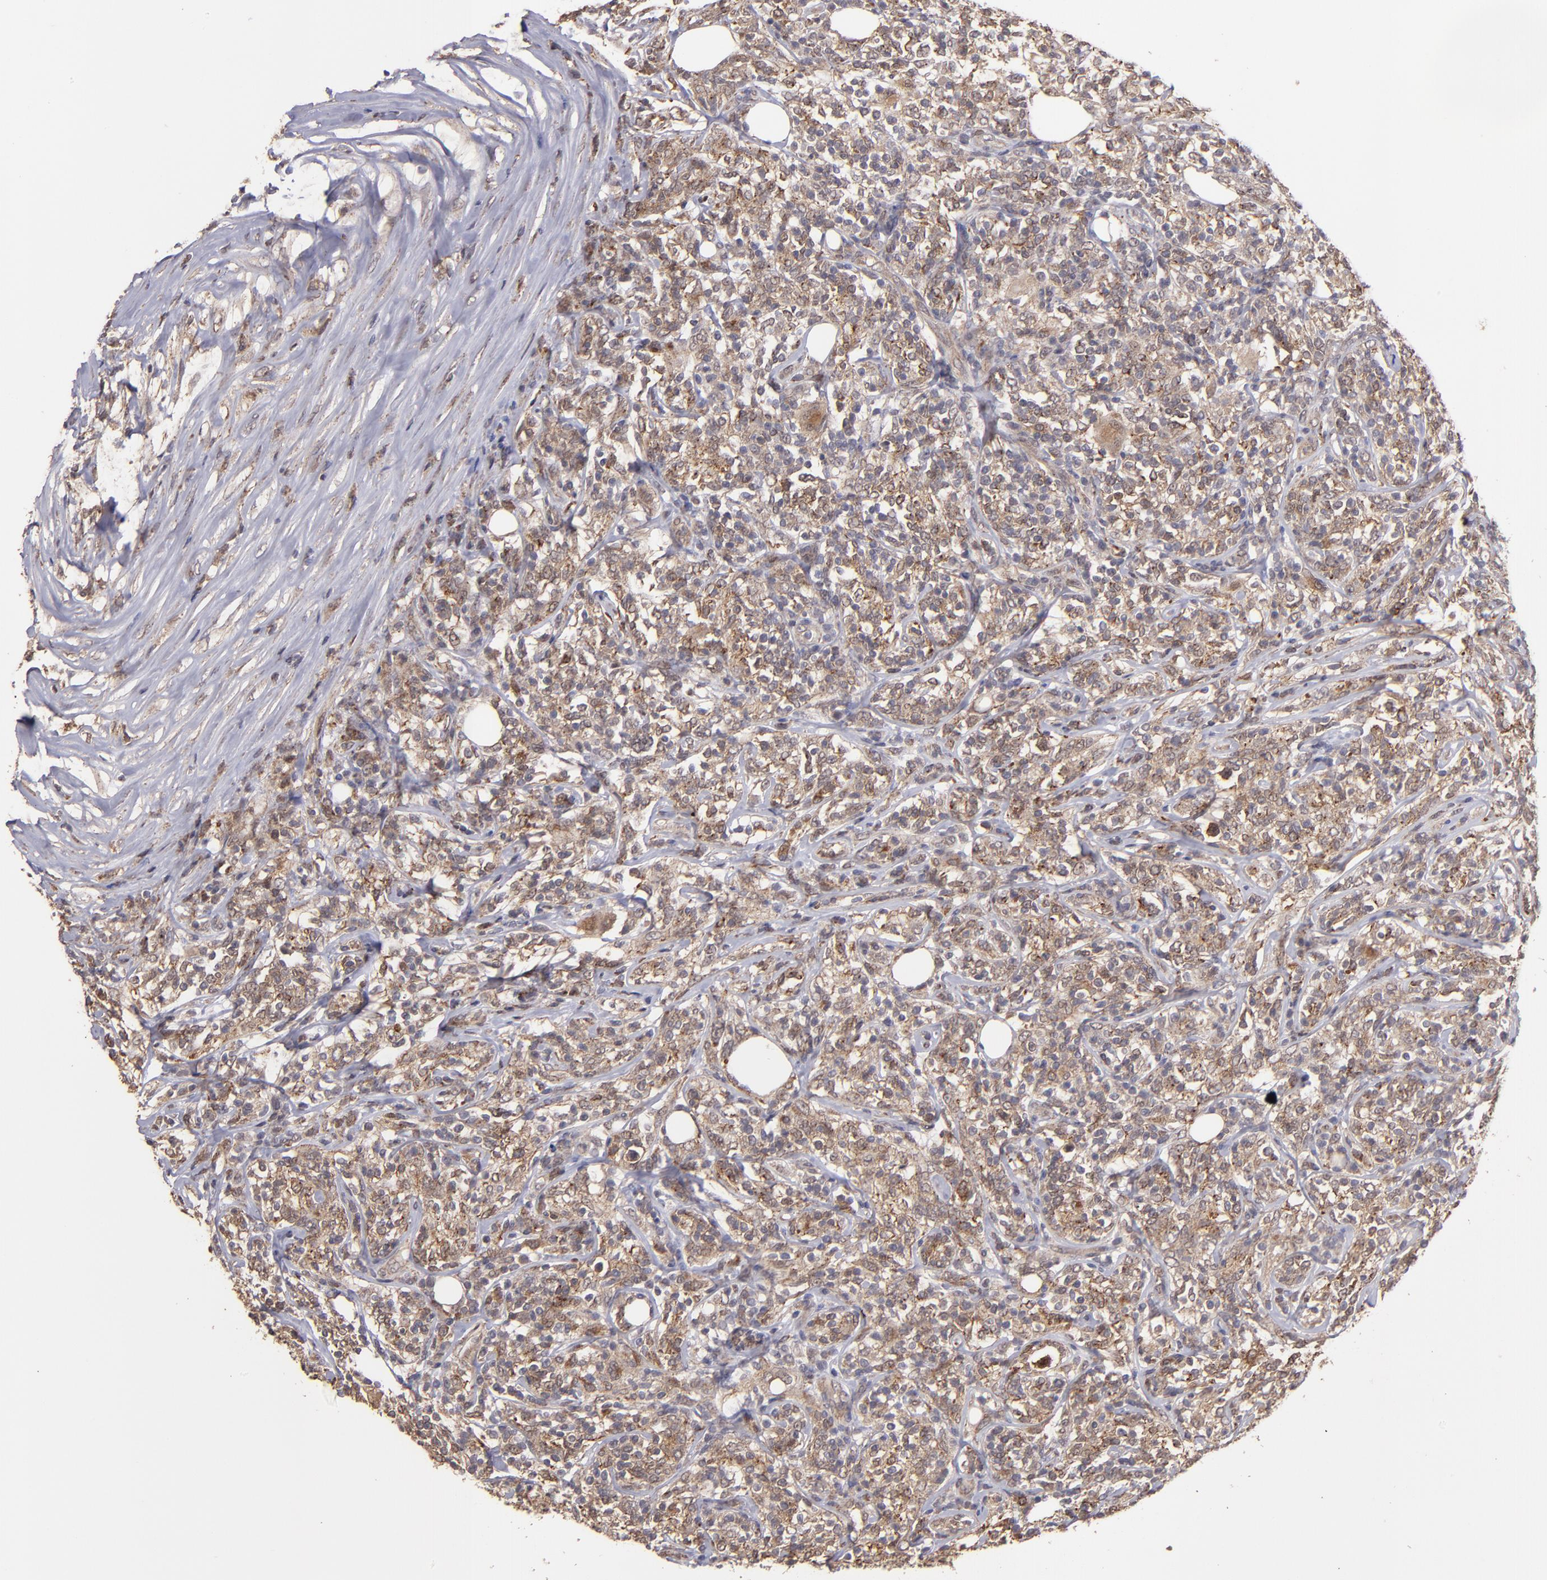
{"staining": {"intensity": "weak", "quantity": "25%-75%", "location": "cytoplasmic/membranous"}, "tissue": "lymphoma", "cell_type": "Tumor cells", "image_type": "cancer", "snomed": [{"axis": "morphology", "description": "Malignant lymphoma, non-Hodgkin's type, High grade"}, {"axis": "topography", "description": "Lymph node"}], "caption": "Tumor cells show weak cytoplasmic/membranous positivity in approximately 25%-75% of cells in lymphoma.", "gene": "SIPA1L1", "patient": {"sex": "female", "age": 84}}